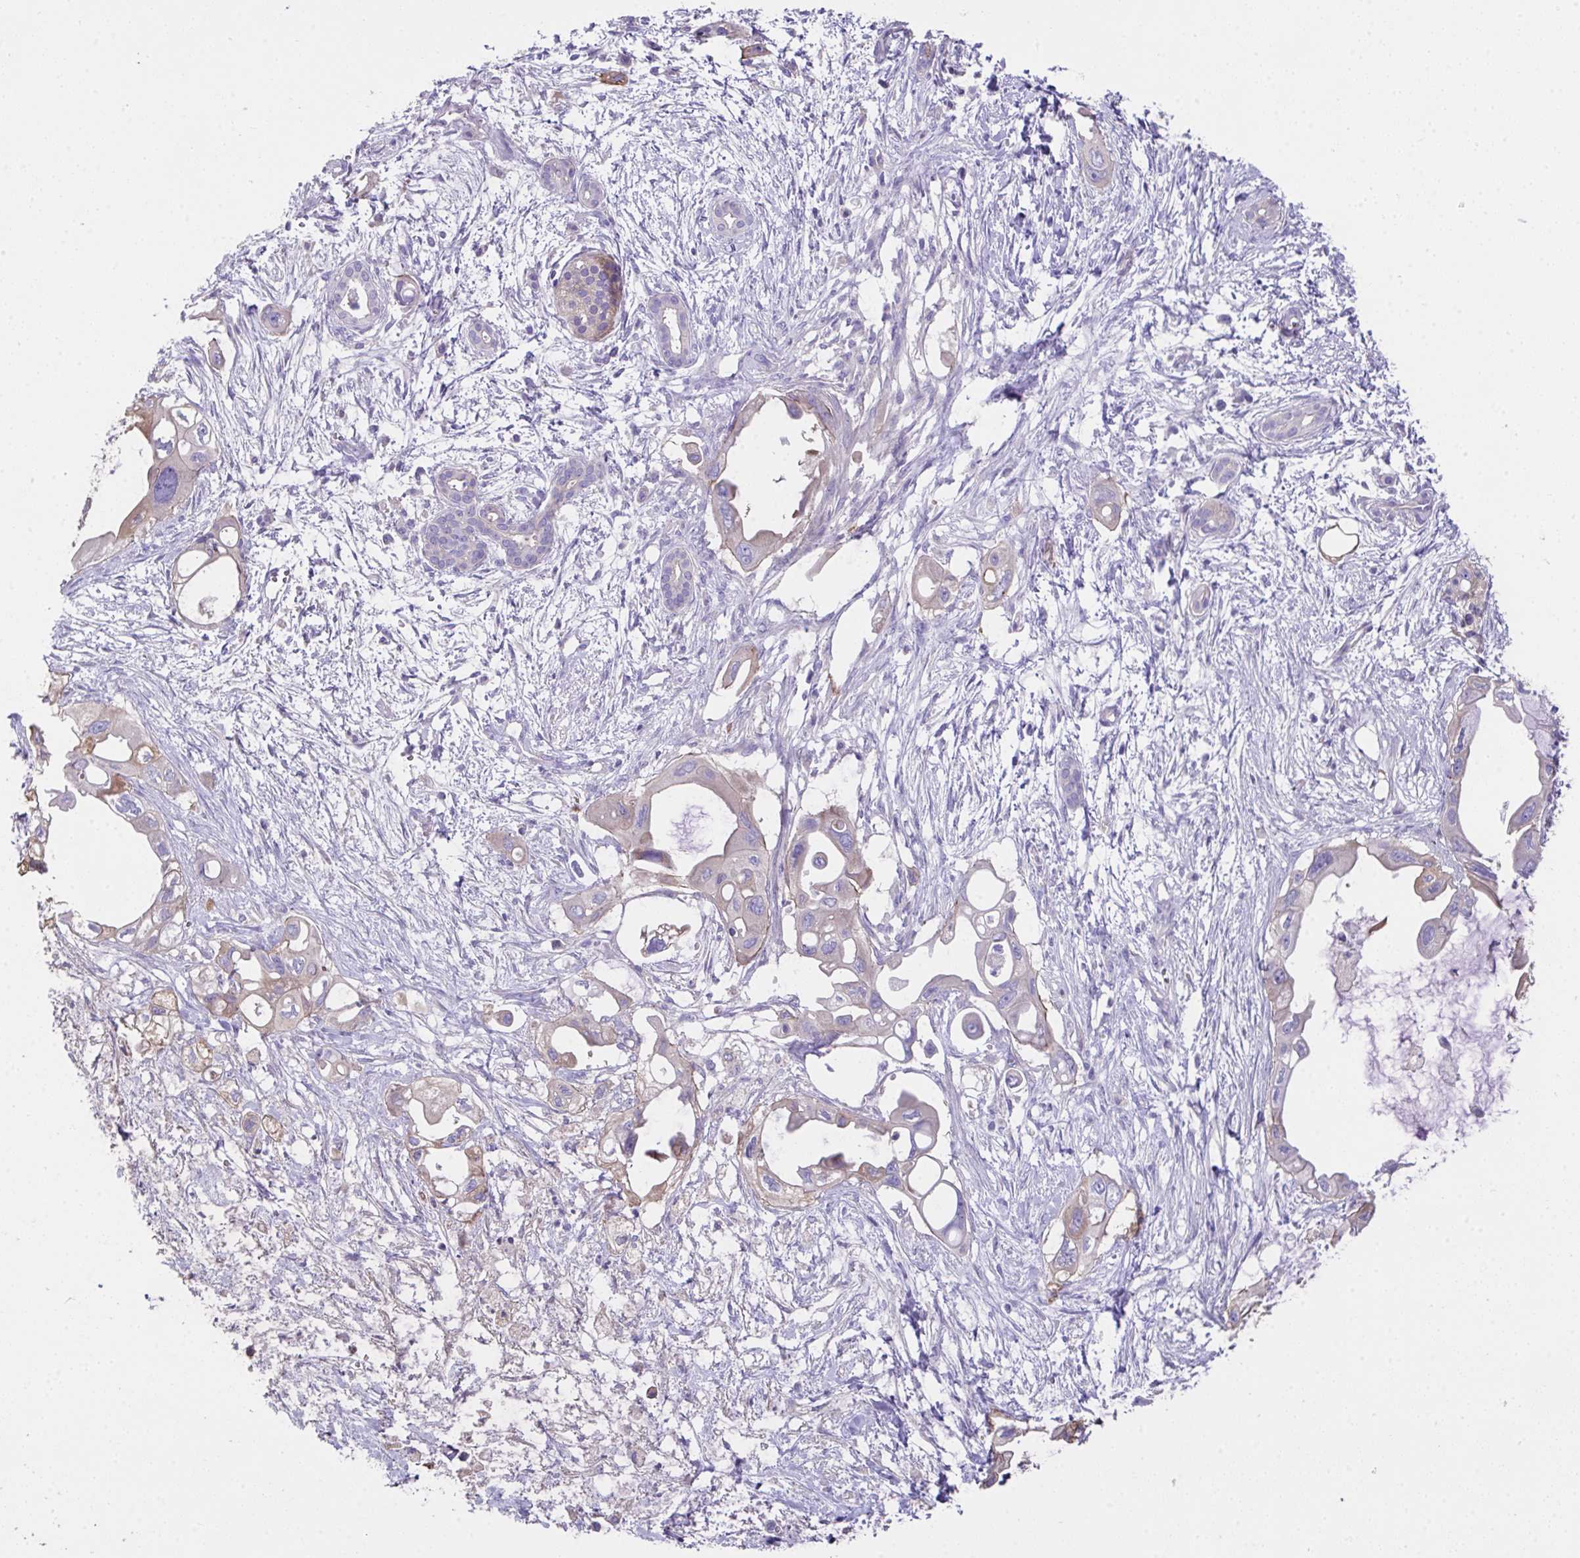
{"staining": {"intensity": "weak", "quantity": "25%-75%", "location": "cytoplasmic/membranous"}, "tissue": "pancreatic cancer", "cell_type": "Tumor cells", "image_type": "cancer", "snomed": [{"axis": "morphology", "description": "Adenocarcinoma, NOS"}, {"axis": "topography", "description": "Pancreas"}], "caption": "Weak cytoplasmic/membranous expression is seen in approximately 25%-75% of tumor cells in pancreatic cancer (adenocarcinoma).", "gene": "ZNF813", "patient": {"sex": "male", "age": 61}}